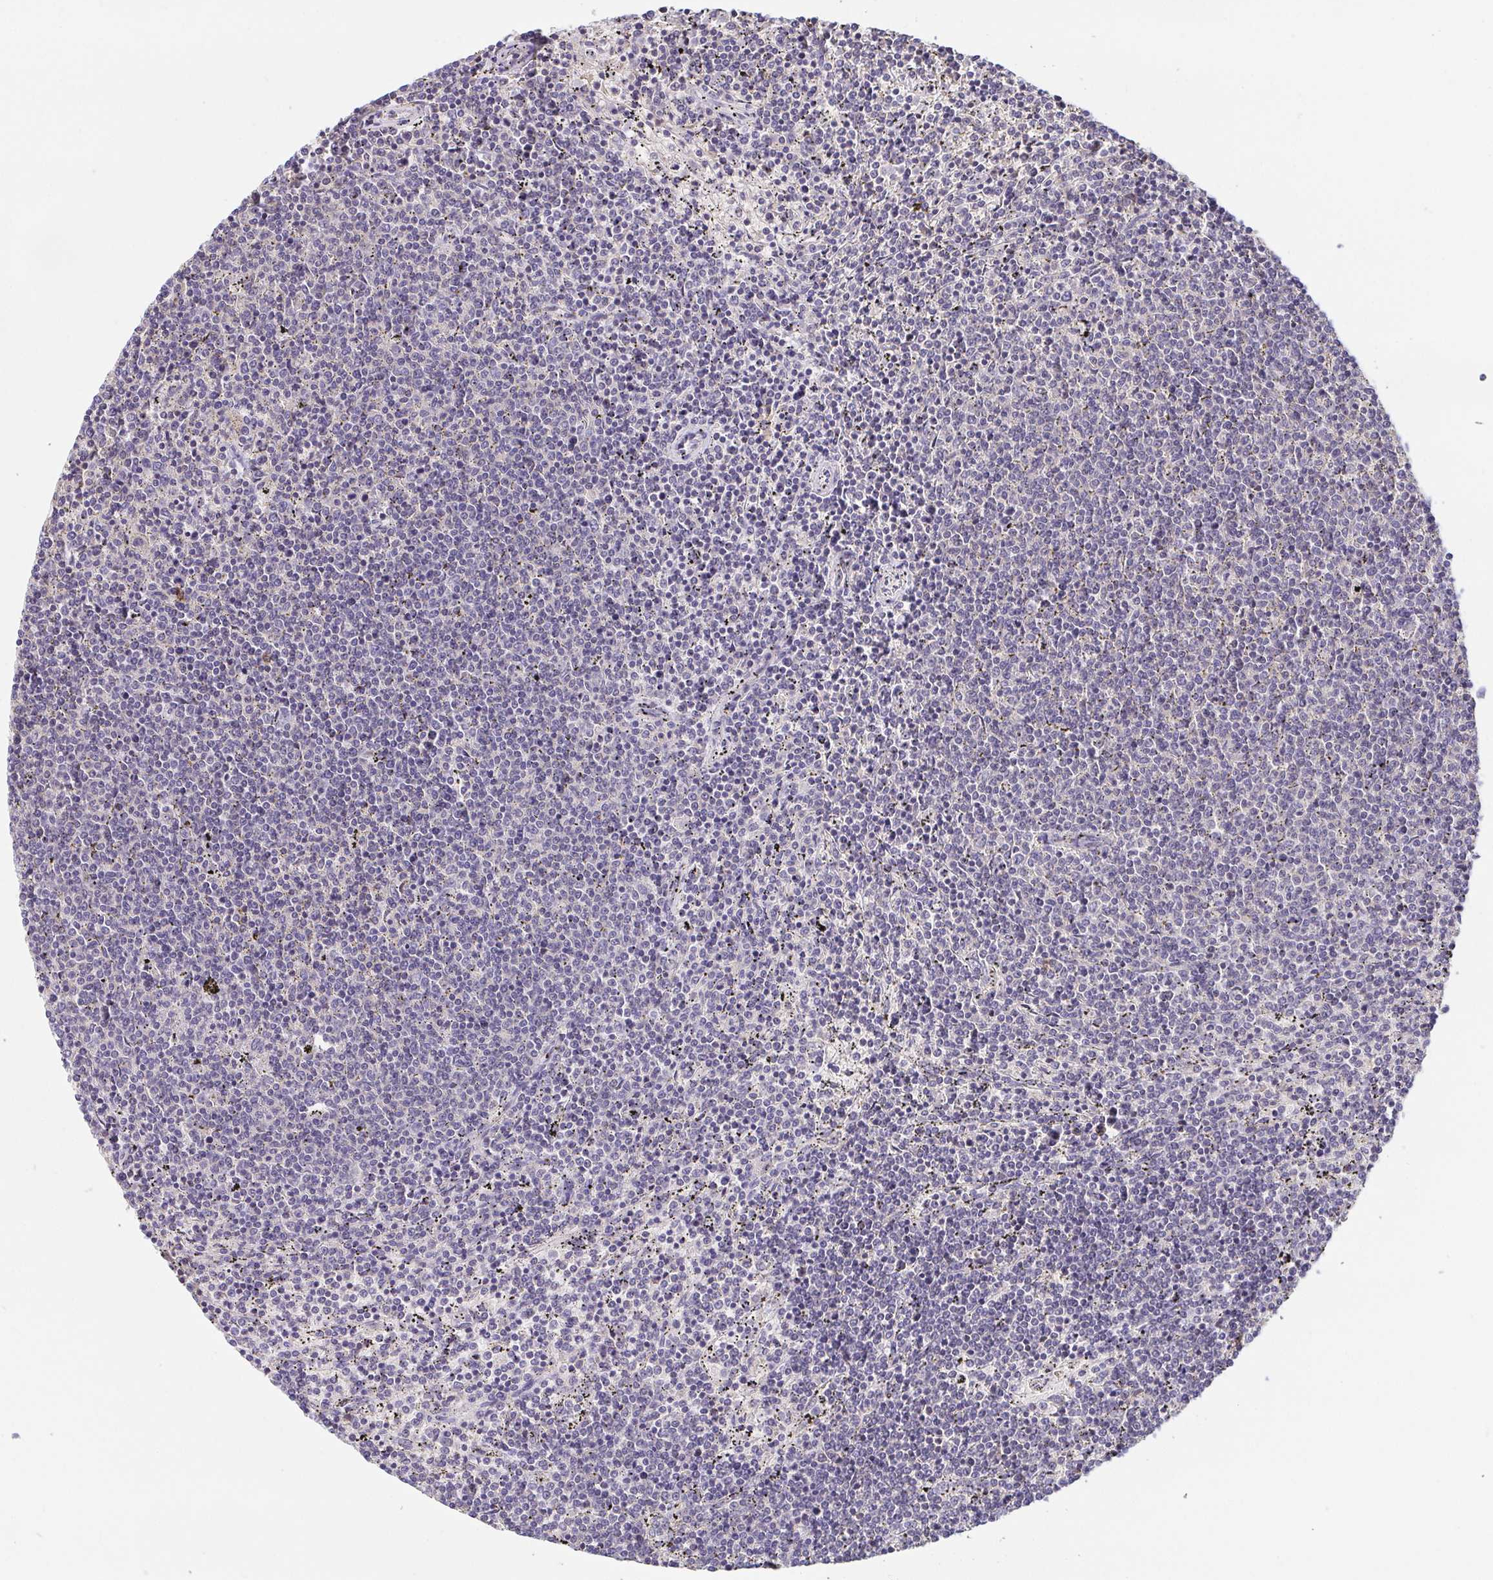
{"staining": {"intensity": "negative", "quantity": "none", "location": "none"}, "tissue": "lymphoma", "cell_type": "Tumor cells", "image_type": "cancer", "snomed": [{"axis": "morphology", "description": "Malignant lymphoma, non-Hodgkin's type, Low grade"}, {"axis": "topography", "description": "Spleen"}], "caption": "This image is of lymphoma stained with IHC to label a protein in brown with the nuclei are counter-stained blue. There is no positivity in tumor cells.", "gene": "PREPL", "patient": {"sex": "female", "age": 50}}